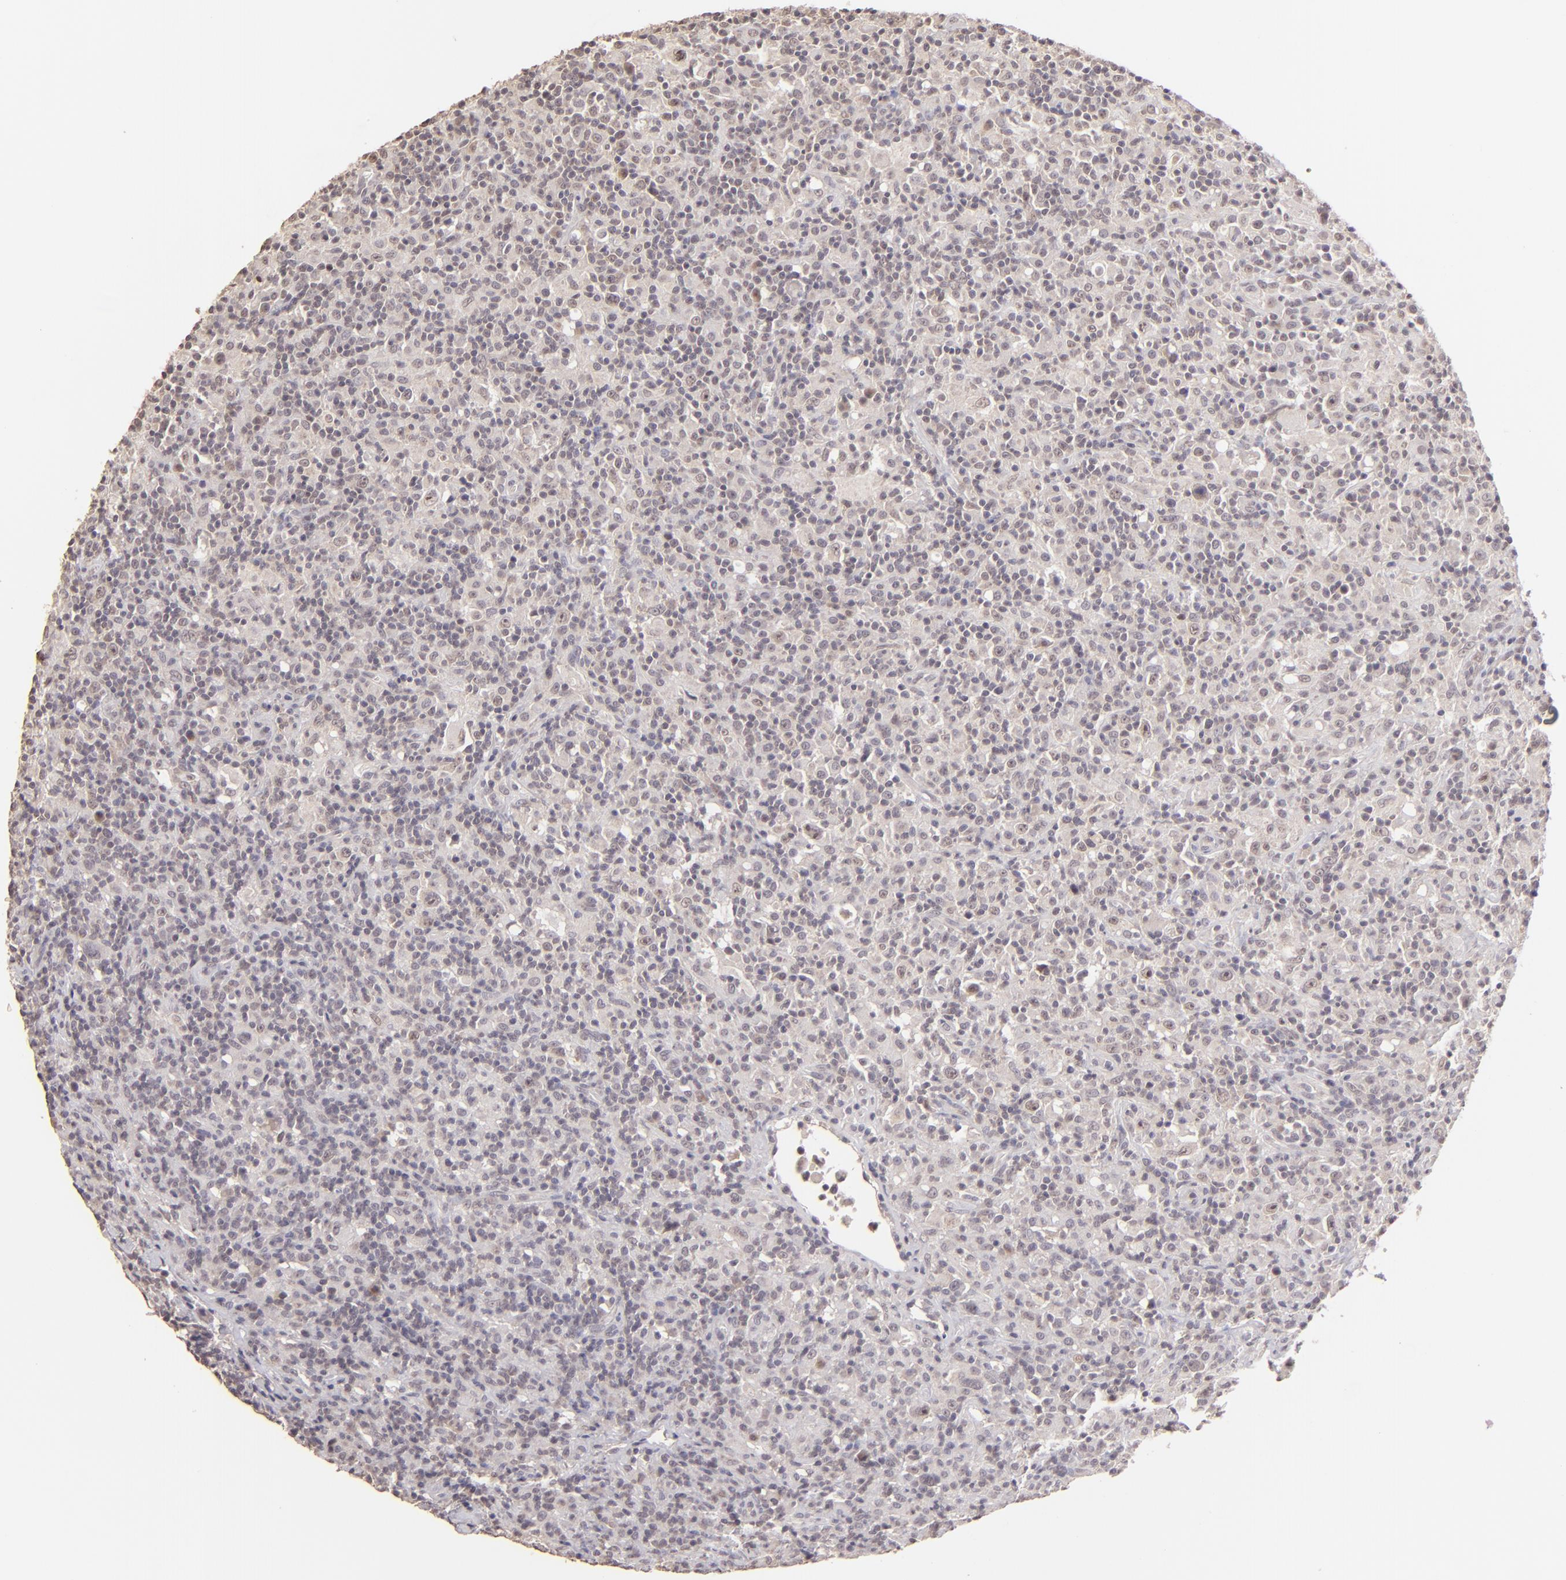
{"staining": {"intensity": "weak", "quantity": "<25%", "location": "cytoplasmic/membranous"}, "tissue": "lymphoma", "cell_type": "Tumor cells", "image_type": "cancer", "snomed": [{"axis": "morphology", "description": "Hodgkin's disease, NOS"}, {"axis": "topography", "description": "Lymph node"}], "caption": "The image displays no staining of tumor cells in Hodgkin's disease. (DAB (3,3'-diaminobenzidine) immunohistochemistry (IHC) visualized using brightfield microscopy, high magnification).", "gene": "CLDN1", "patient": {"sex": "male", "age": 46}}